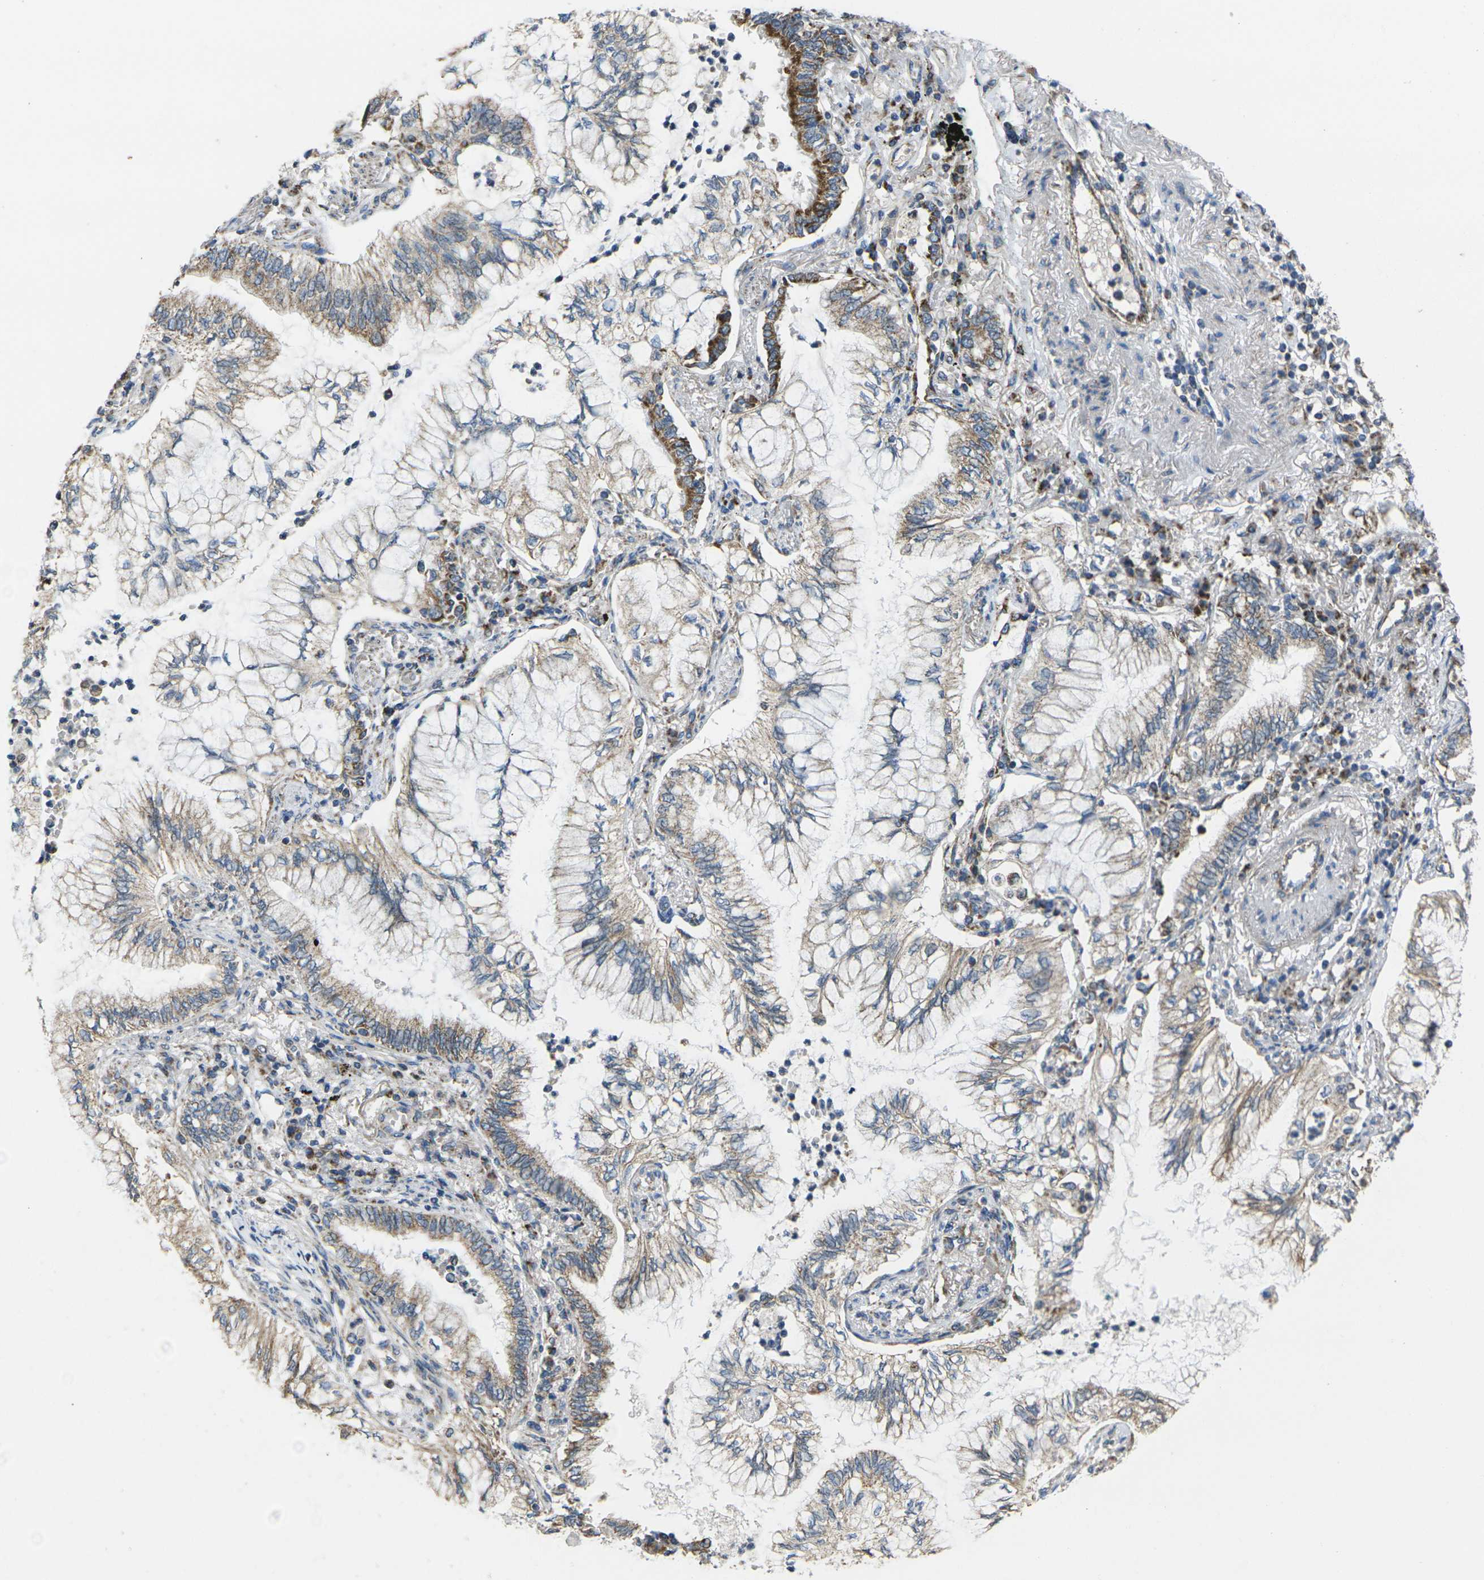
{"staining": {"intensity": "moderate", "quantity": "<25%", "location": "cytoplasmic/membranous"}, "tissue": "lung cancer", "cell_type": "Tumor cells", "image_type": "cancer", "snomed": [{"axis": "morphology", "description": "Normal tissue, NOS"}, {"axis": "morphology", "description": "Adenocarcinoma, NOS"}, {"axis": "topography", "description": "Bronchus"}, {"axis": "topography", "description": "Lung"}], "caption": "This is an image of immunohistochemistry (IHC) staining of lung cancer, which shows moderate expression in the cytoplasmic/membranous of tumor cells.", "gene": "TMEM120B", "patient": {"sex": "female", "age": 70}}